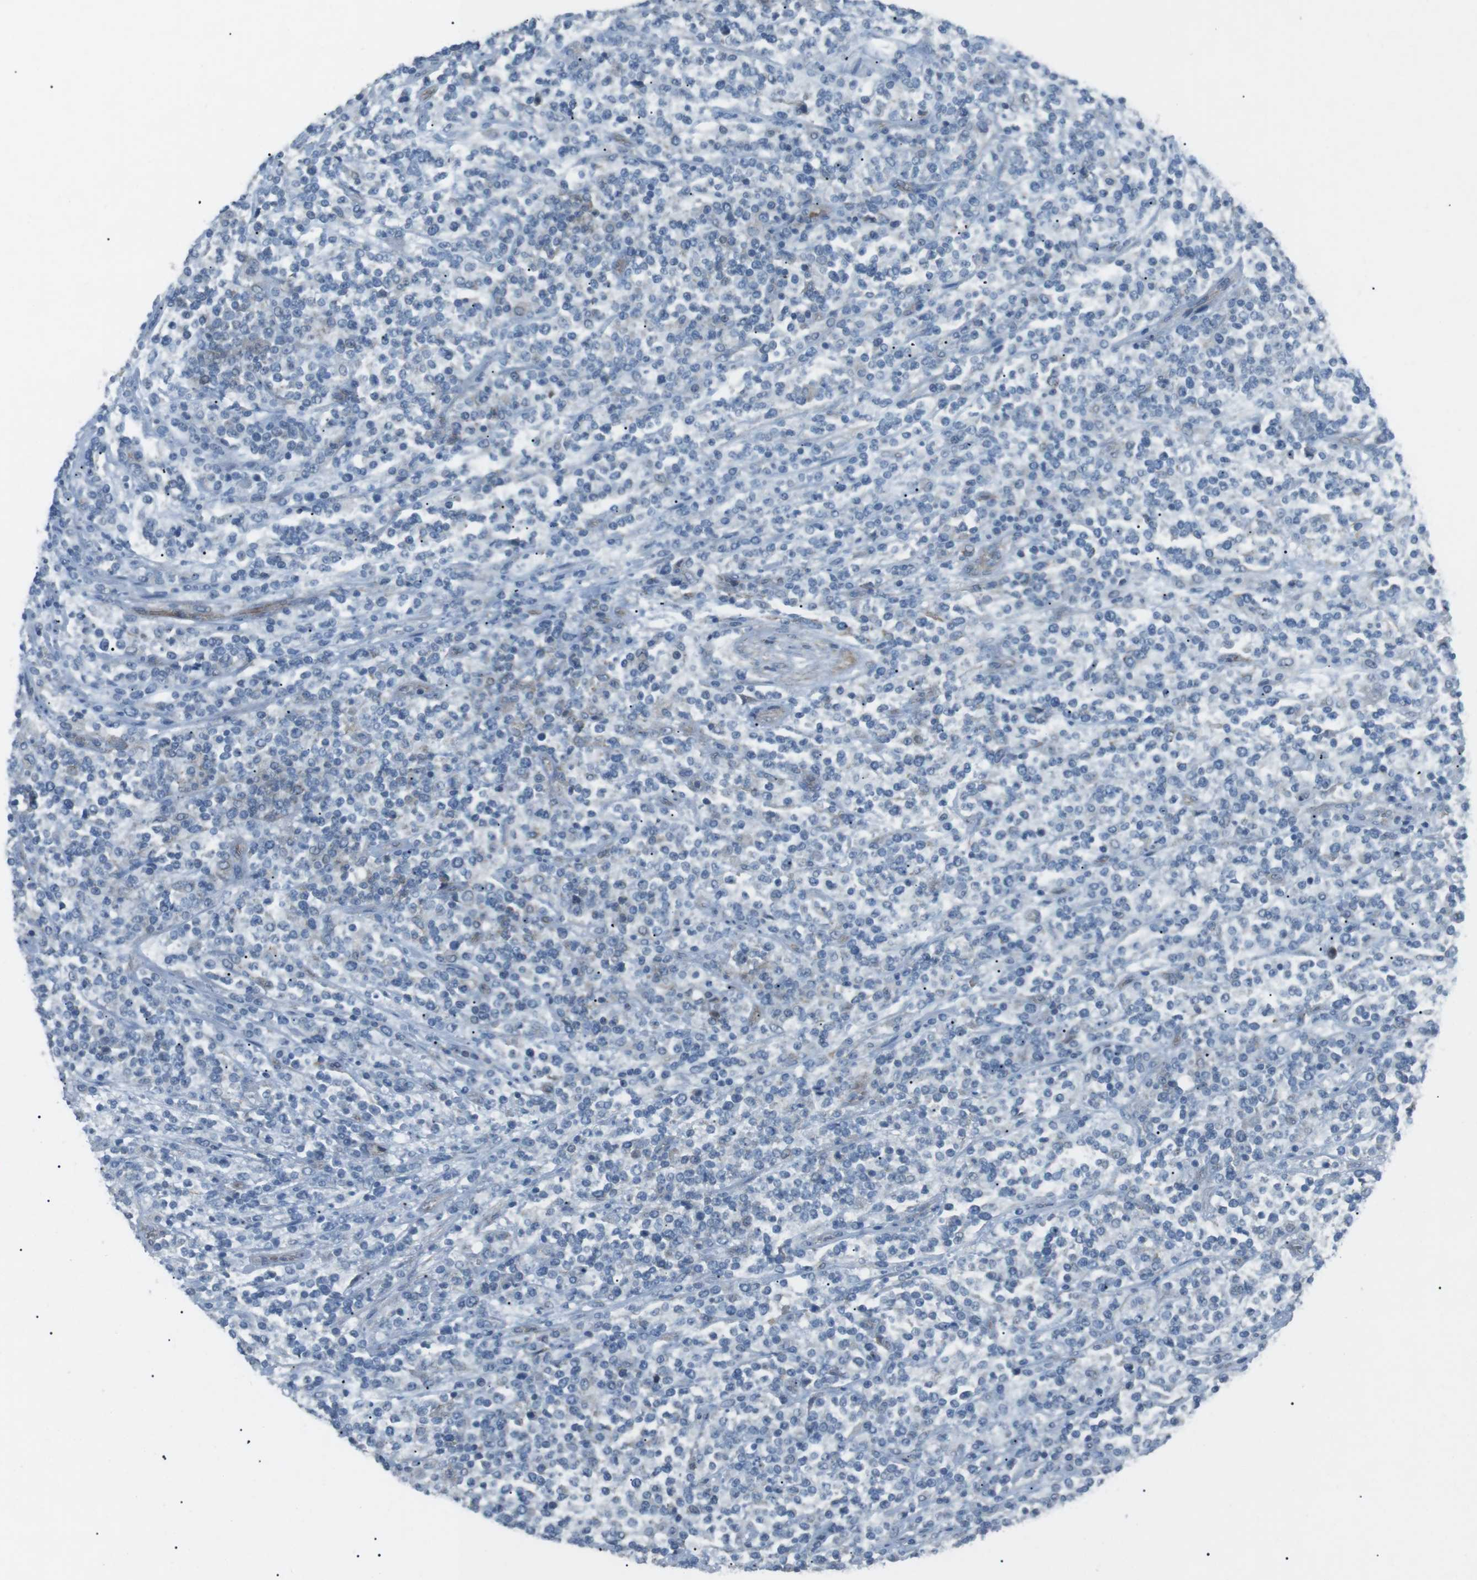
{"staining": {"intensity": "negative", "quantity": "none", "location": "none"}, "tissue": "lymphoma", "cell_type": "Tumor cells", "image_type": "cancer", "snomed": [{"axis": "morphology", "description": "Malignant lymphoma, non-Hodgkin's type, High grade"}, {"axis": "topography", "description": "Soft tissue"}], "caption": "Human malignant lymphoma, non-Hodgkin's type (high-grade) stained for a protein using immunohistochemistry (IHC) exhibits no staining in tumor cells.", "gene": "SPTA1", "patient": {"sex": "male", "age": 18}}